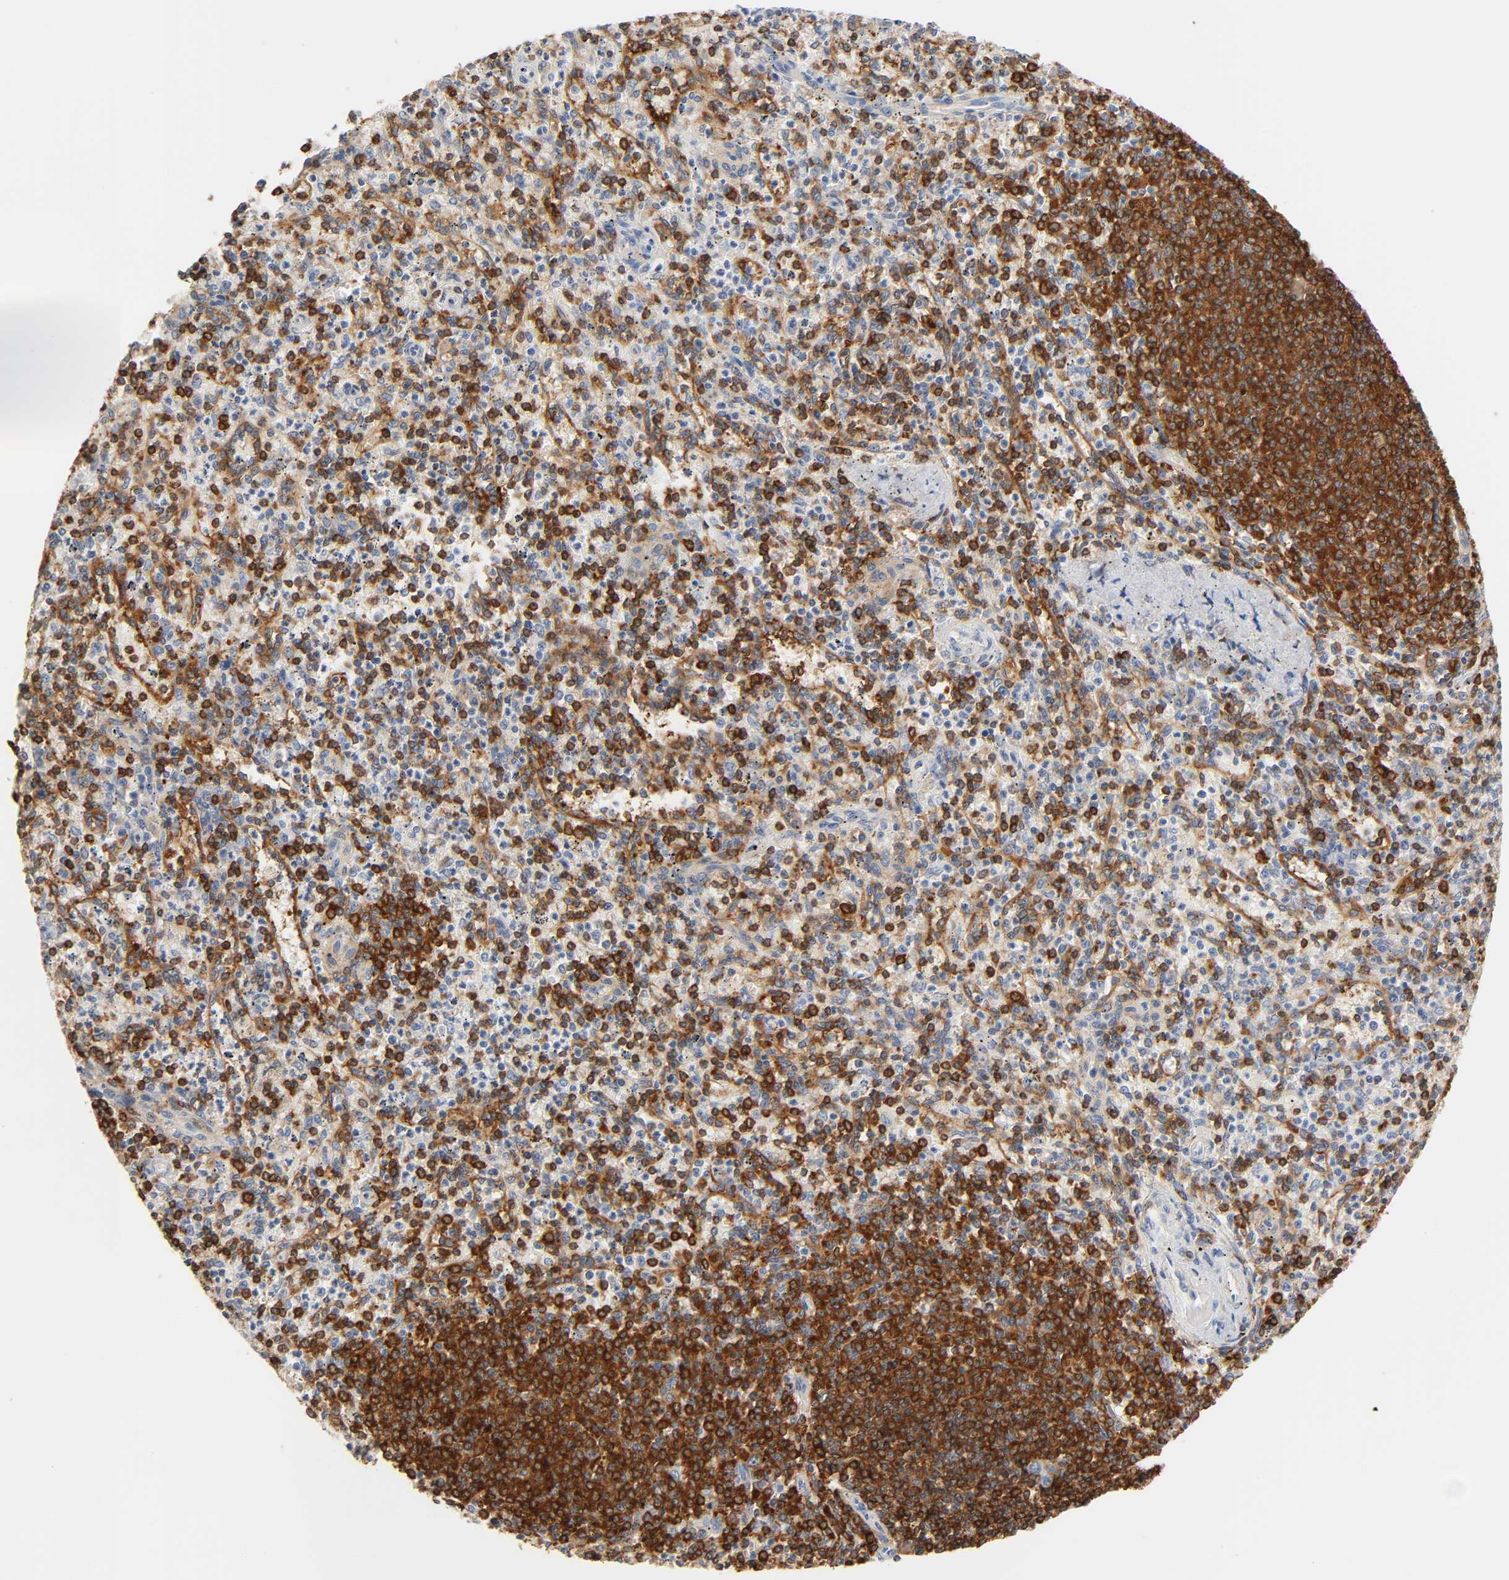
{"staining": {"intensity": "strong", "quantity": "<25%", "location": "cytoplasmic/membranous"}, "tissue": "spleen", "cell_type": "Cells in red pulp", "image_type": "normal", "snomed": [{"axis": "morphology", "description": "Normal tissue, NOS"}, {"axis": "topography", "description": "Spleen"}], "caption": "High-power microscopy captured an IHC image of unremarkable spleen, revealing strong cytoplasmic/membranous expression in about <25% of cells in red pulp.", "gene": "BIN1", "patient": {"sex": "male", "age": 72}}